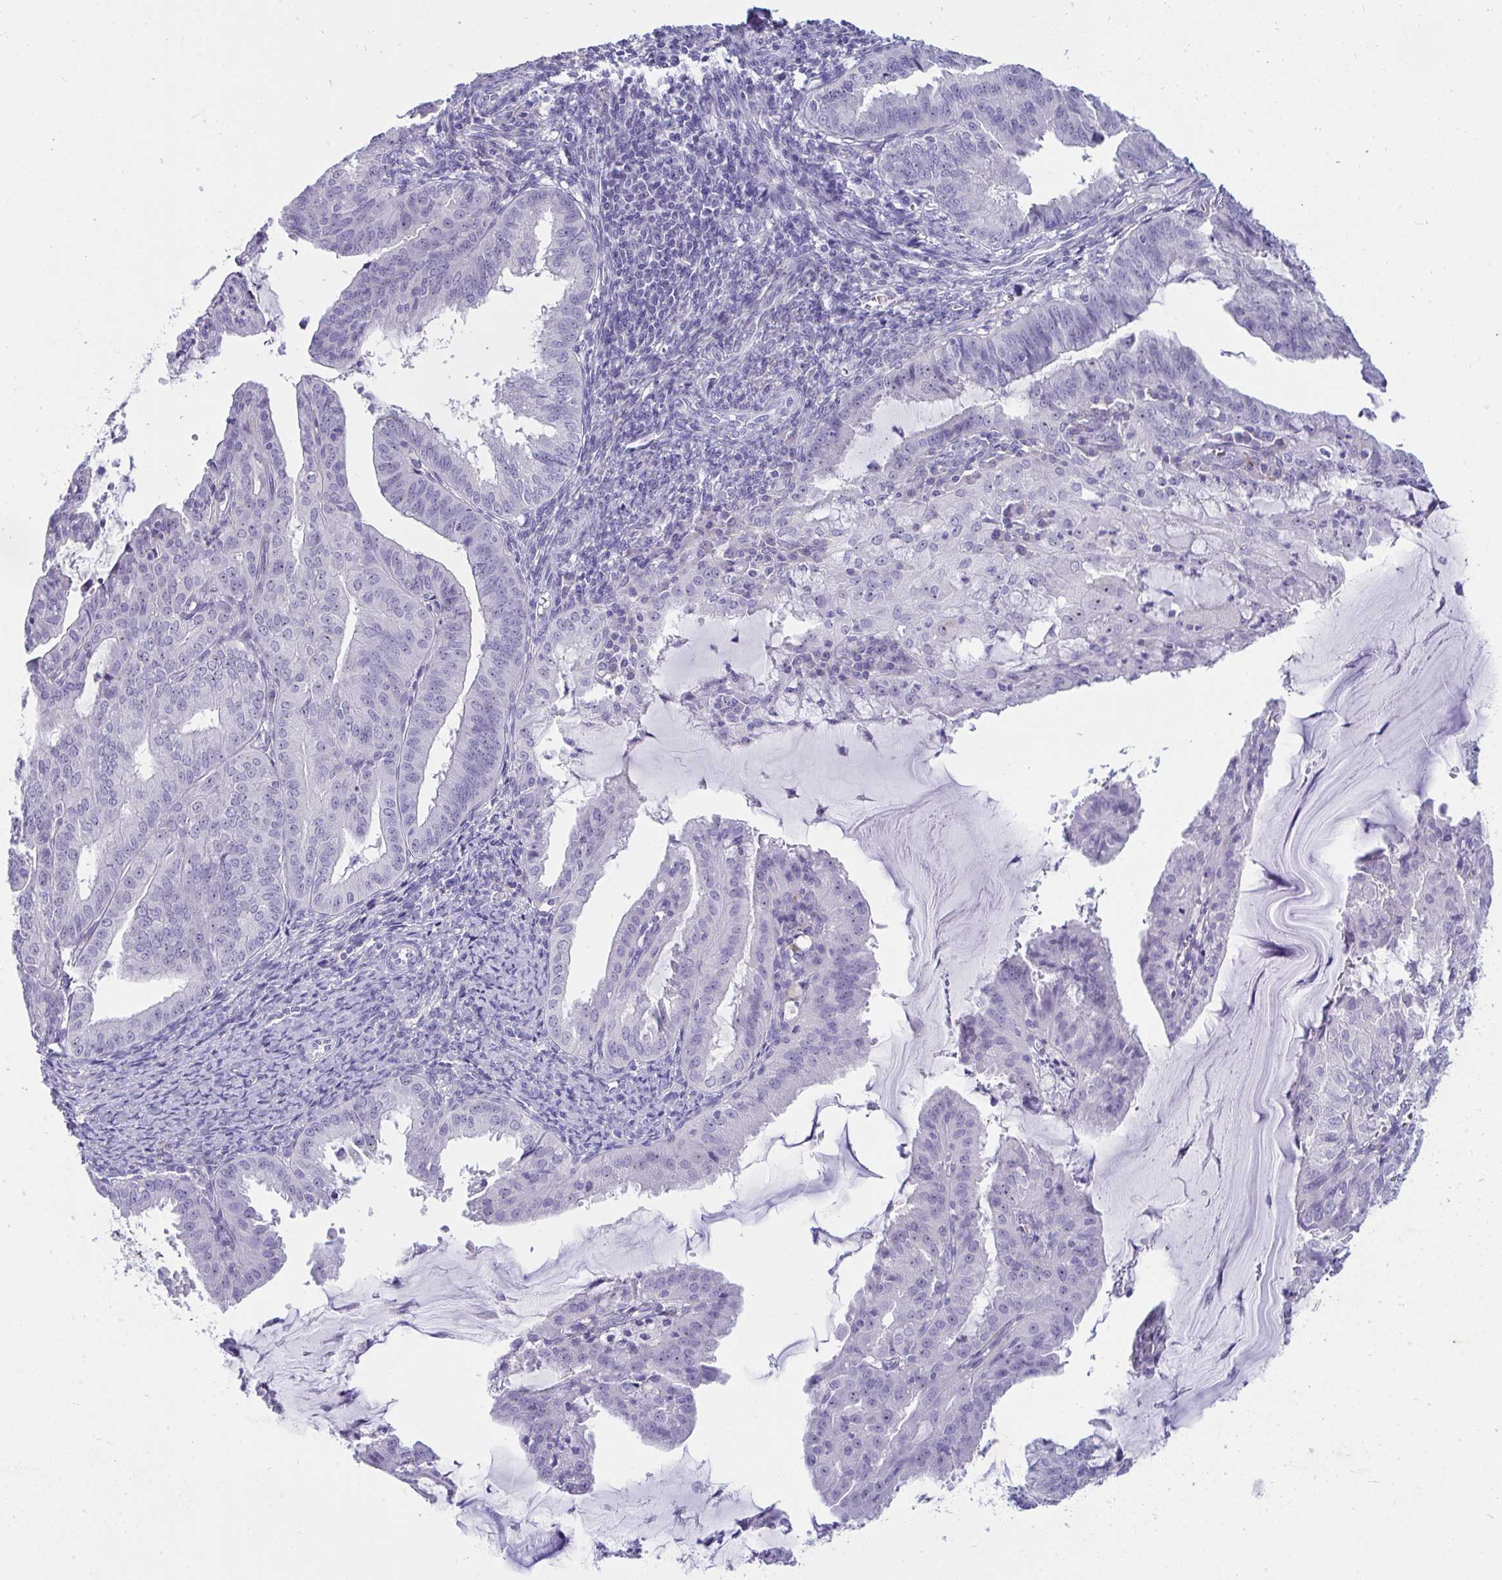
{"staining": {"intensity": "negative", "quantity": "none", "location": "none"}, "tissue": "endometrial cancer", "cell_type": "Tumor cells", "image_type": "cancer", "snomed": [{"axis": "morphology", "description": "Adenocarcinoma, NOS"}, {"axis": "topography", "description": "Endometrium"}], "caption": "The immunohistochemistry histopathology image has no significant staining in tumor cells of adenocarcinoma (endometrial) tissue. (Stains: DAB IHC with hematoxylin counter stain, Microscopy: brightfield microscopy at high magnification).", "gene": "LHFPL6", "patient": {"sex": "female", "age": 70}}